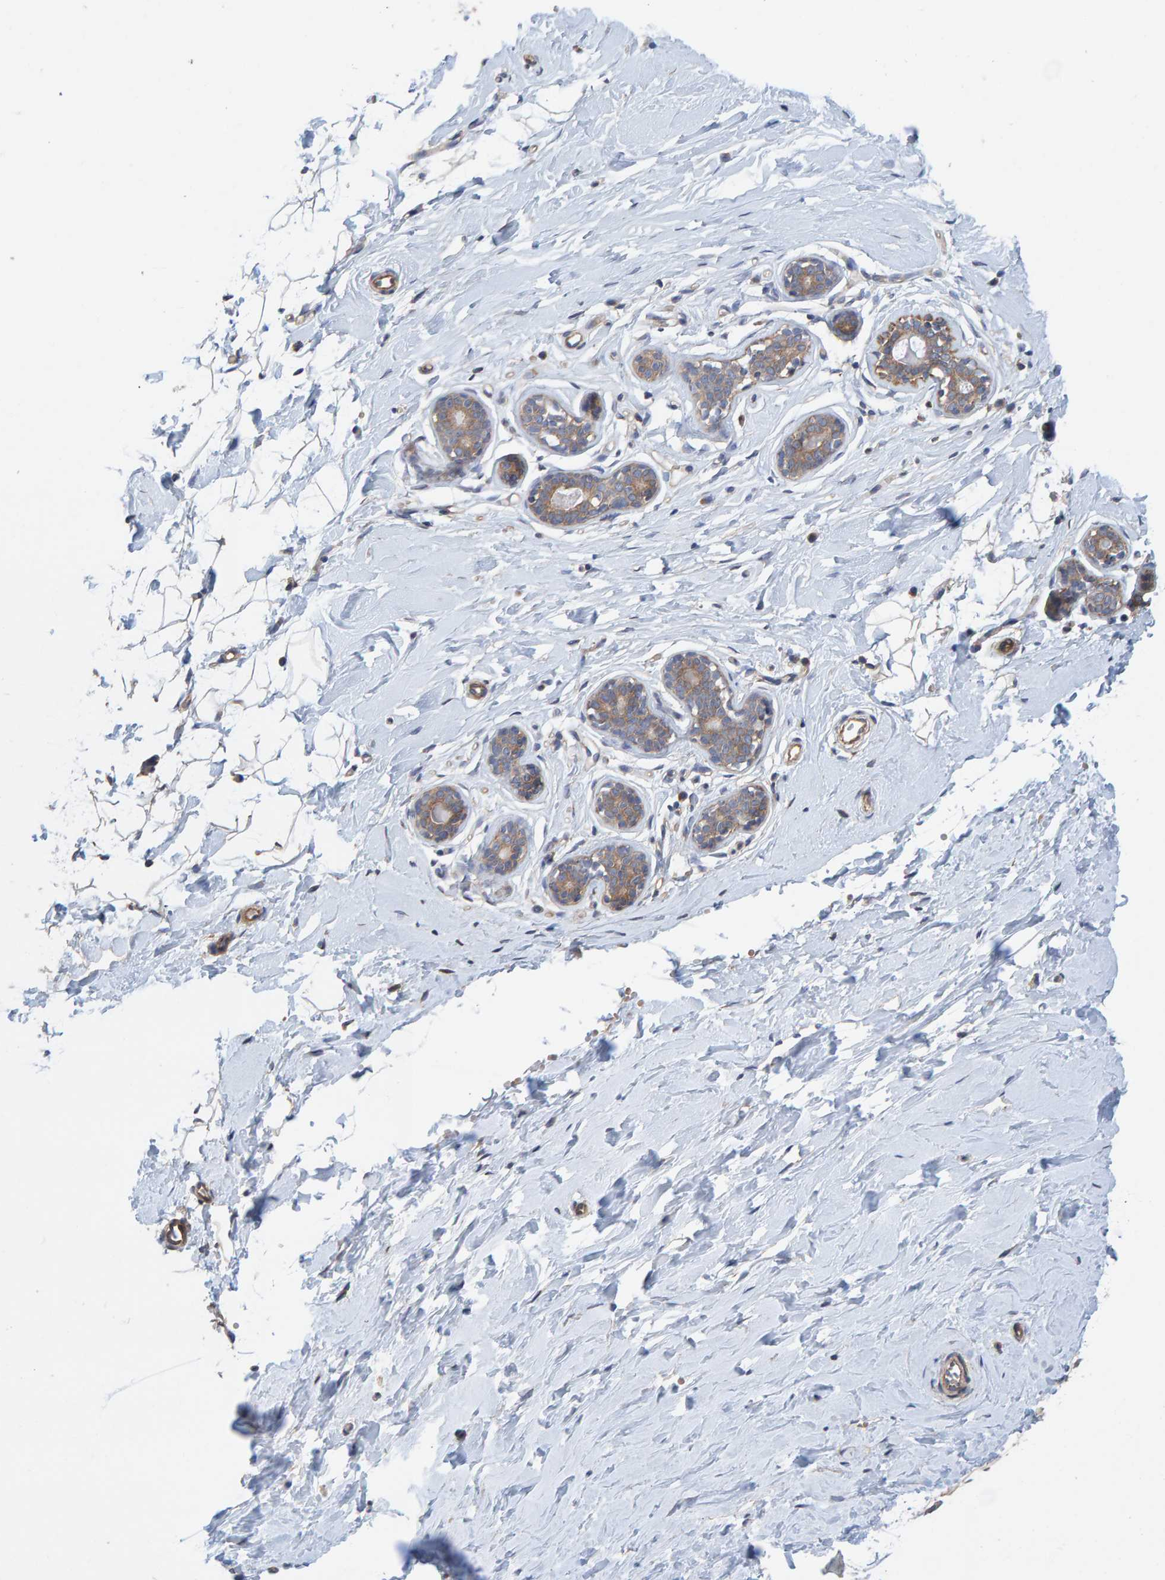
{"staining": {"intensity": "weak", "quantity": "25%-75%", "location": "cytoplasmic/membranous"}, "tissue": "breast", "cell_type": "Adipocytes", "image_type": "normal", "snomed": [{"axis": "morphology", "description": "Normal tissue, NOS"}, {"axis": "topography", "description": "Breast"}], "caption": "Protein staining by immunohistochemistry (IHC) demonstrates weak cytoplasmic/membranous positivity in approximately 25%-75% of adipocytes in normal breast.", "gene": "UBAP1", "patient": {"sex": "female", "age": 23}}